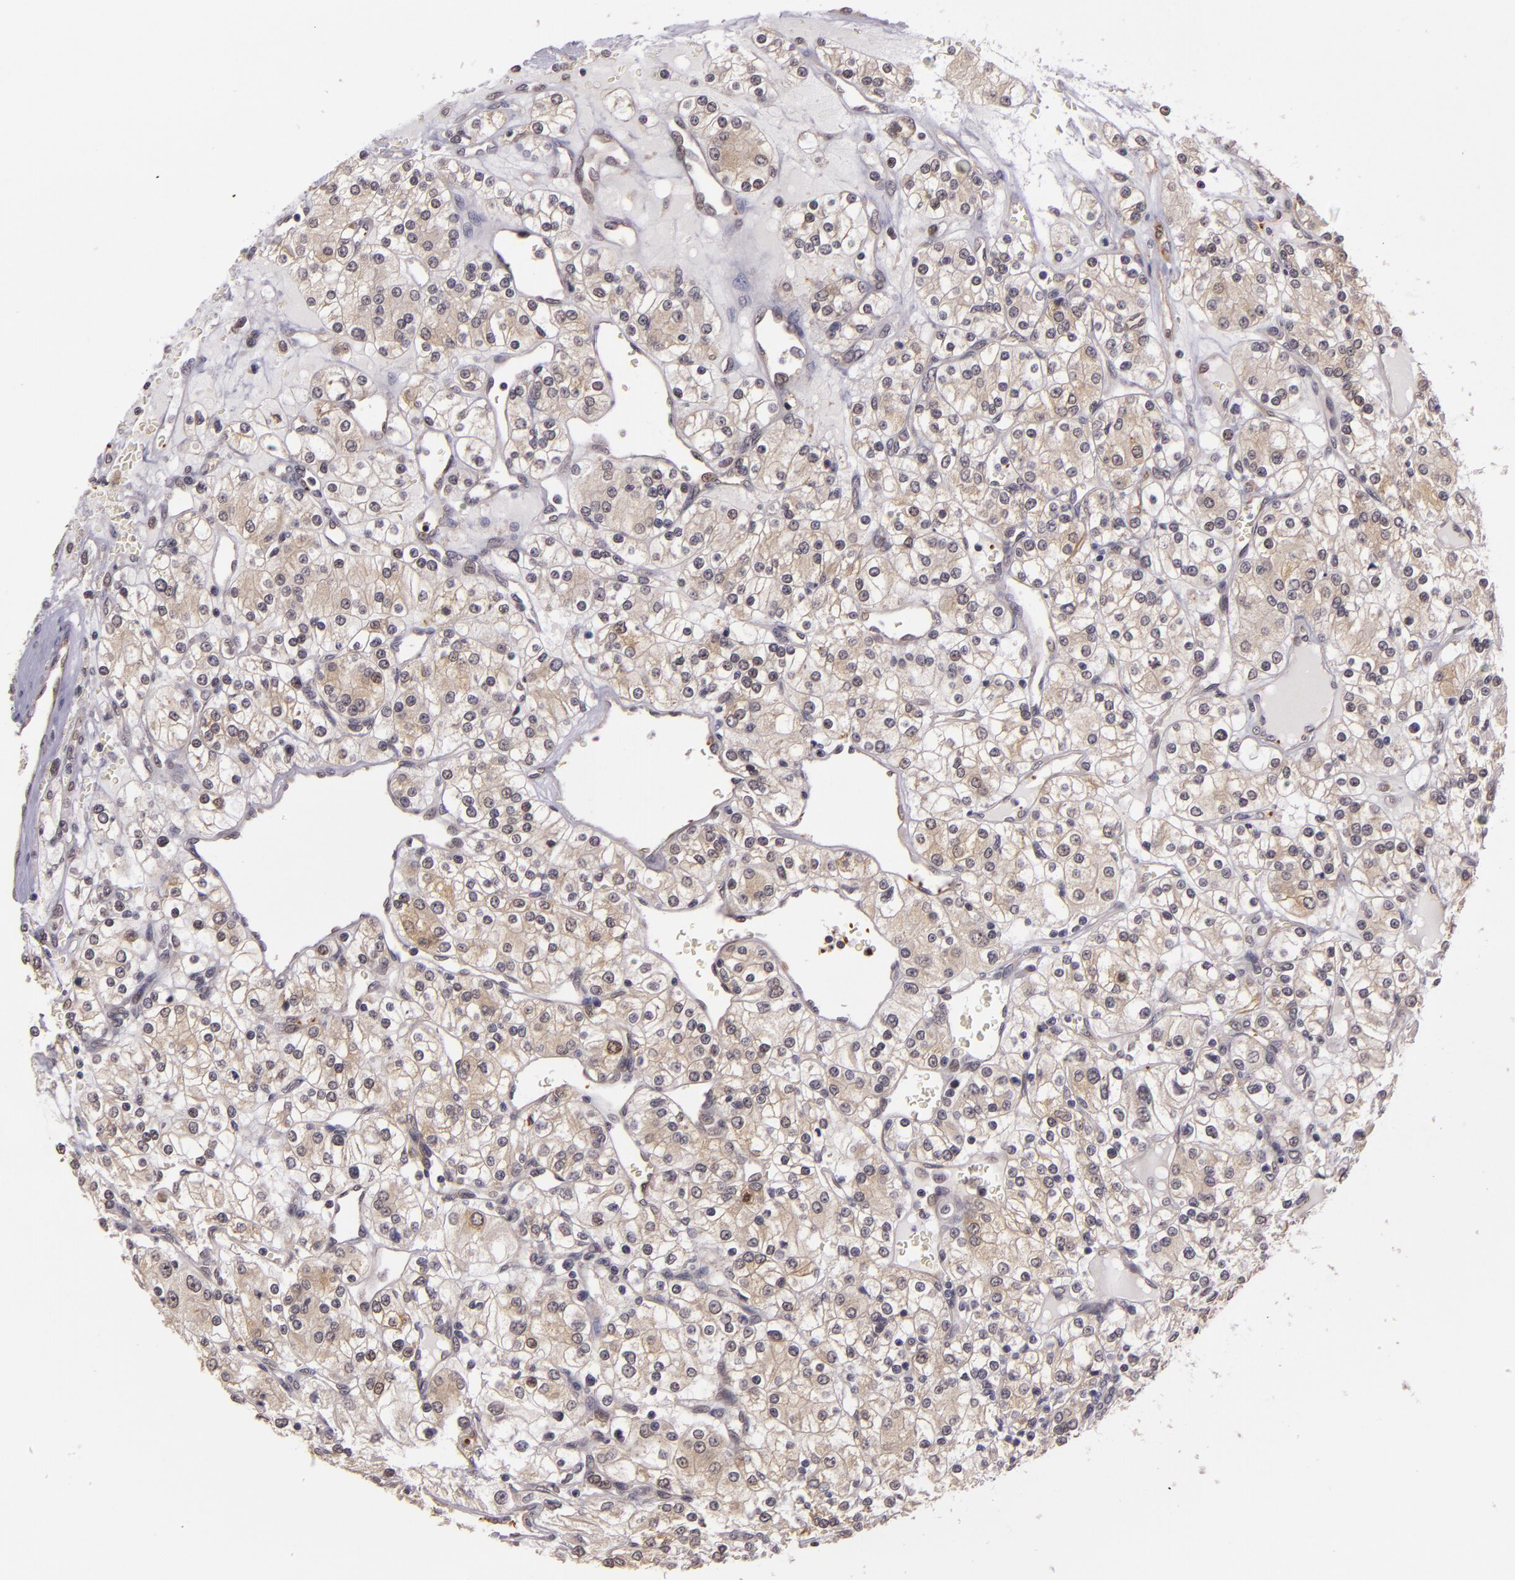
{"staining": {"intensity": "weak", "quantity": "<25%", "location": "cytoplasmic/membranous"}, "tissue": "renal cancer", "cell_type": "Tumor cells", "image_type": "cancer", "snomed": [{"axis": "morphology", "description": "Adenocarcinoma, NOS"}, {"axis": "topography", "description": "Kidney"}], "caption": "This is a histopathology image of immunohistochemistry staining of renal cancer, which shows no staining in tumor cells.", "gene": "SYTL4", "patient": {"sex": "female", "age": 62}}